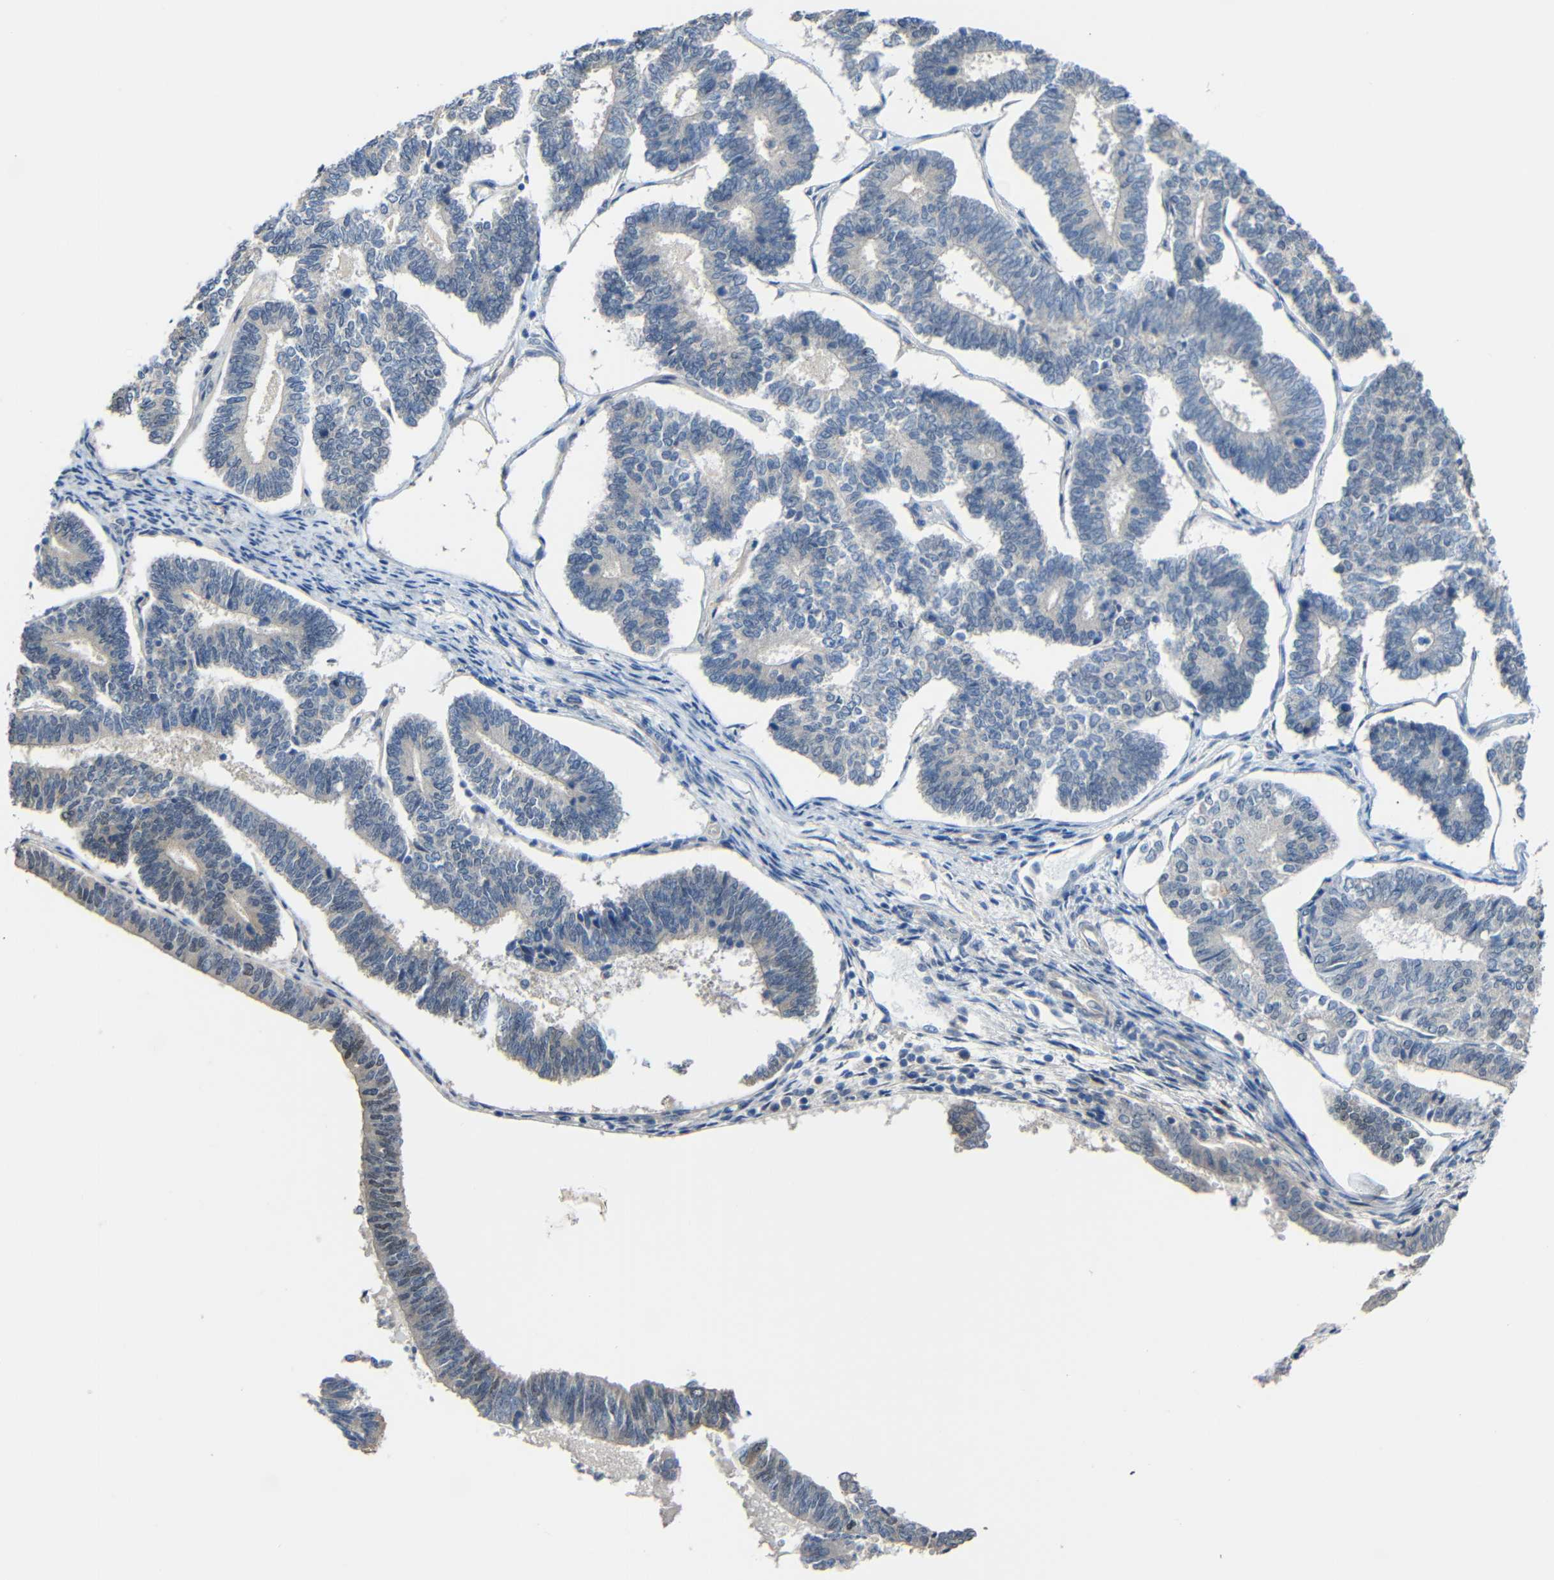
{"staining": {"intensity": "negative", "quantity": "none", "location": "none"}, "tissue": "endometrial cancer", "cell_type": "Tumor cells", "image_type": "cancer", "snomed": [{"axis": "morphology", "description": "Adenocarcinoma, NOS"}, {"axis": "topography", "description": "Endometrium"}], "caption": "DAB immunohistochemical staining of human endometrial adenocarcinoma shows no significant expression in tumor cells.", "gene": "STBD1", "patient": {"sex": "female", "age": 70}}